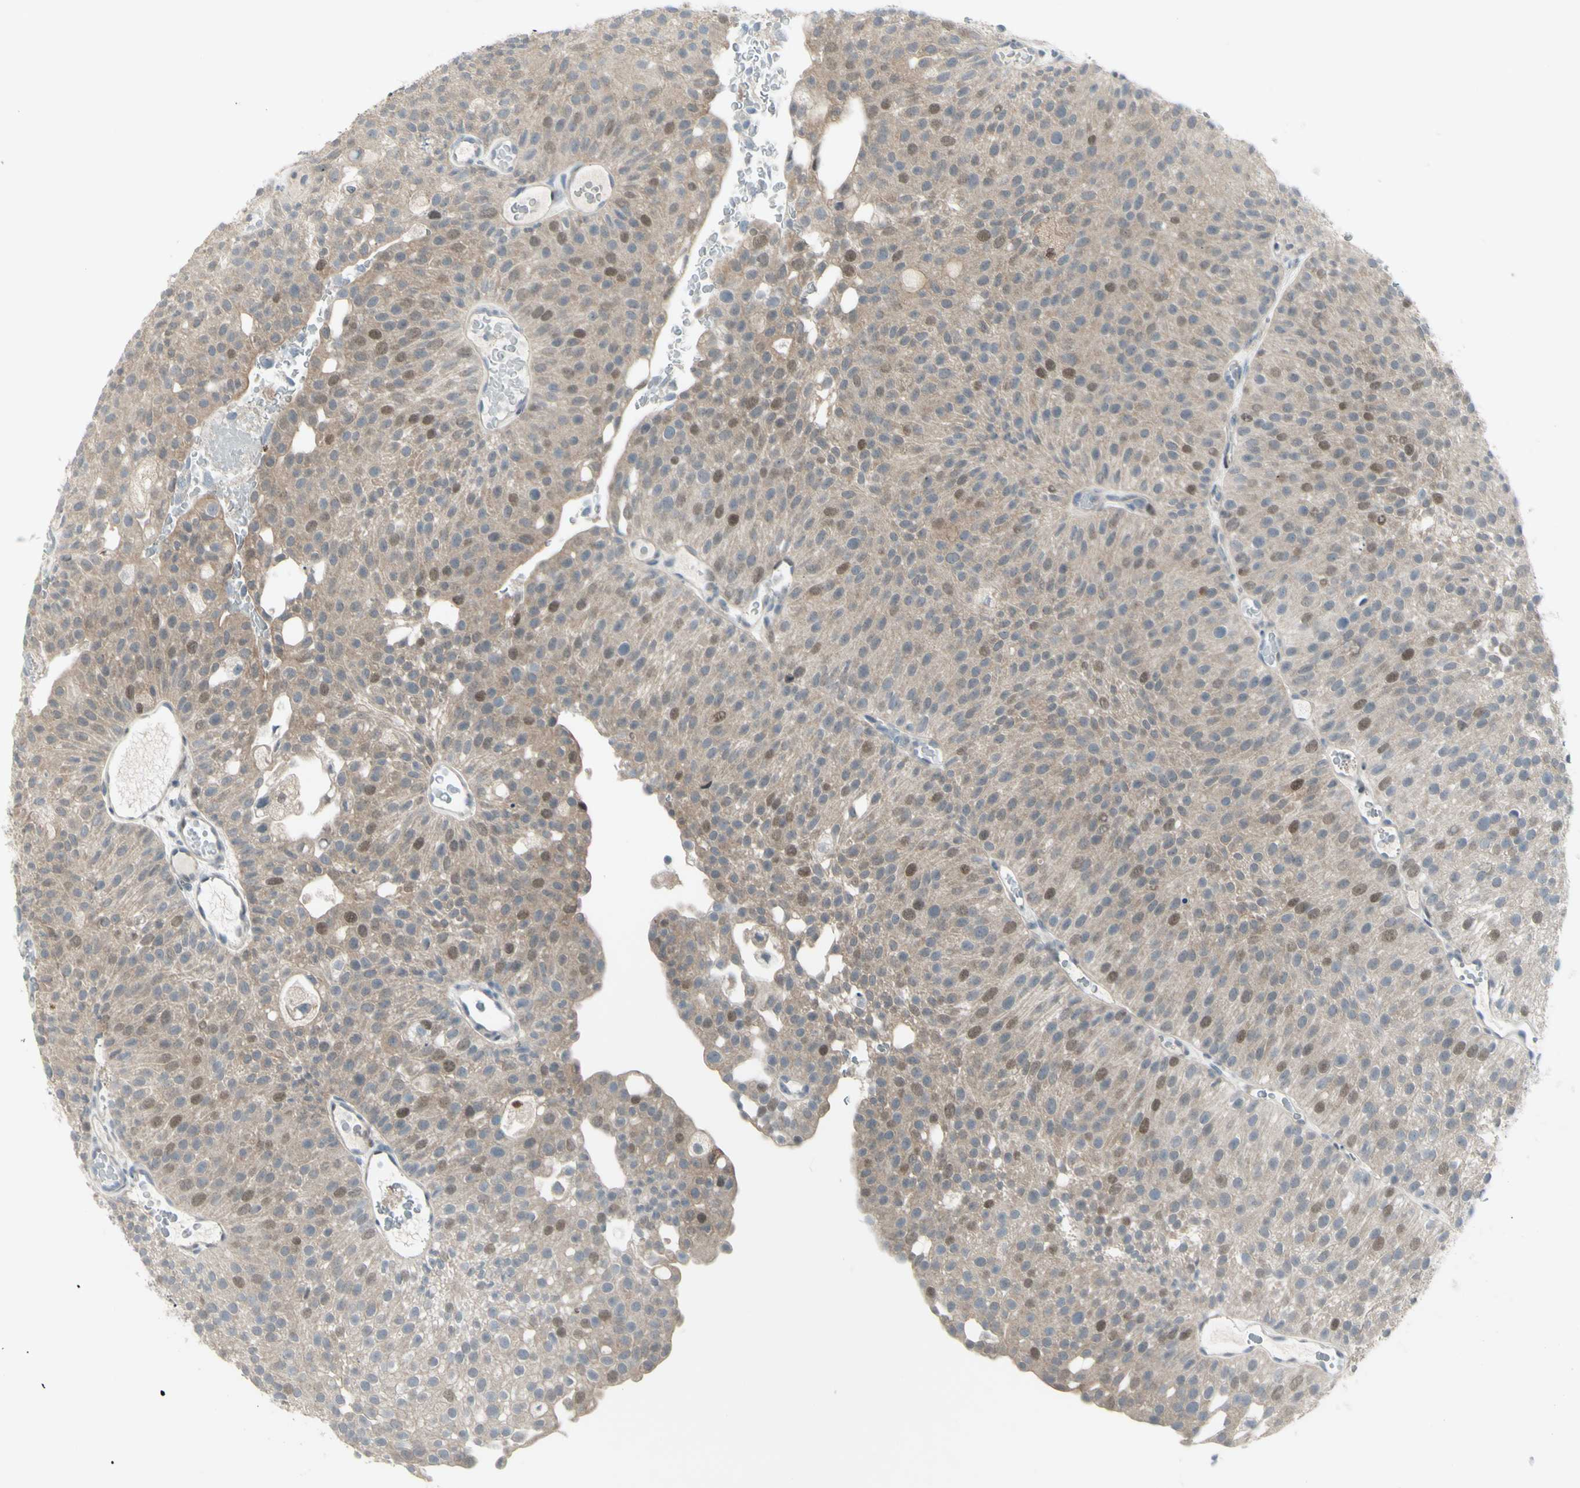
{"staining": {"intensity": "weak", "quantity": "25%-75%", "location": "cytoplasmic/membranous,nuclear"}, "tissue": "urothelial cancer", "cell_type": "Tumor cells", "image_type": "cancer", "snomed": [{"axis": "morphology", "description": "Urothelial carcinoma, Low grade"}, {"axis": "topography", "description": "Urinary bladder"}], "caption": "DAB immunohistochemical staining of urothelial carcinoma (low-grade) displays weak cytoplasmic/membranous and nuclear protein positivity in approximately 25%-75% of tumor cells.", "gene": "ETNK1", "patient": {"sex": "male", "age": 78}}